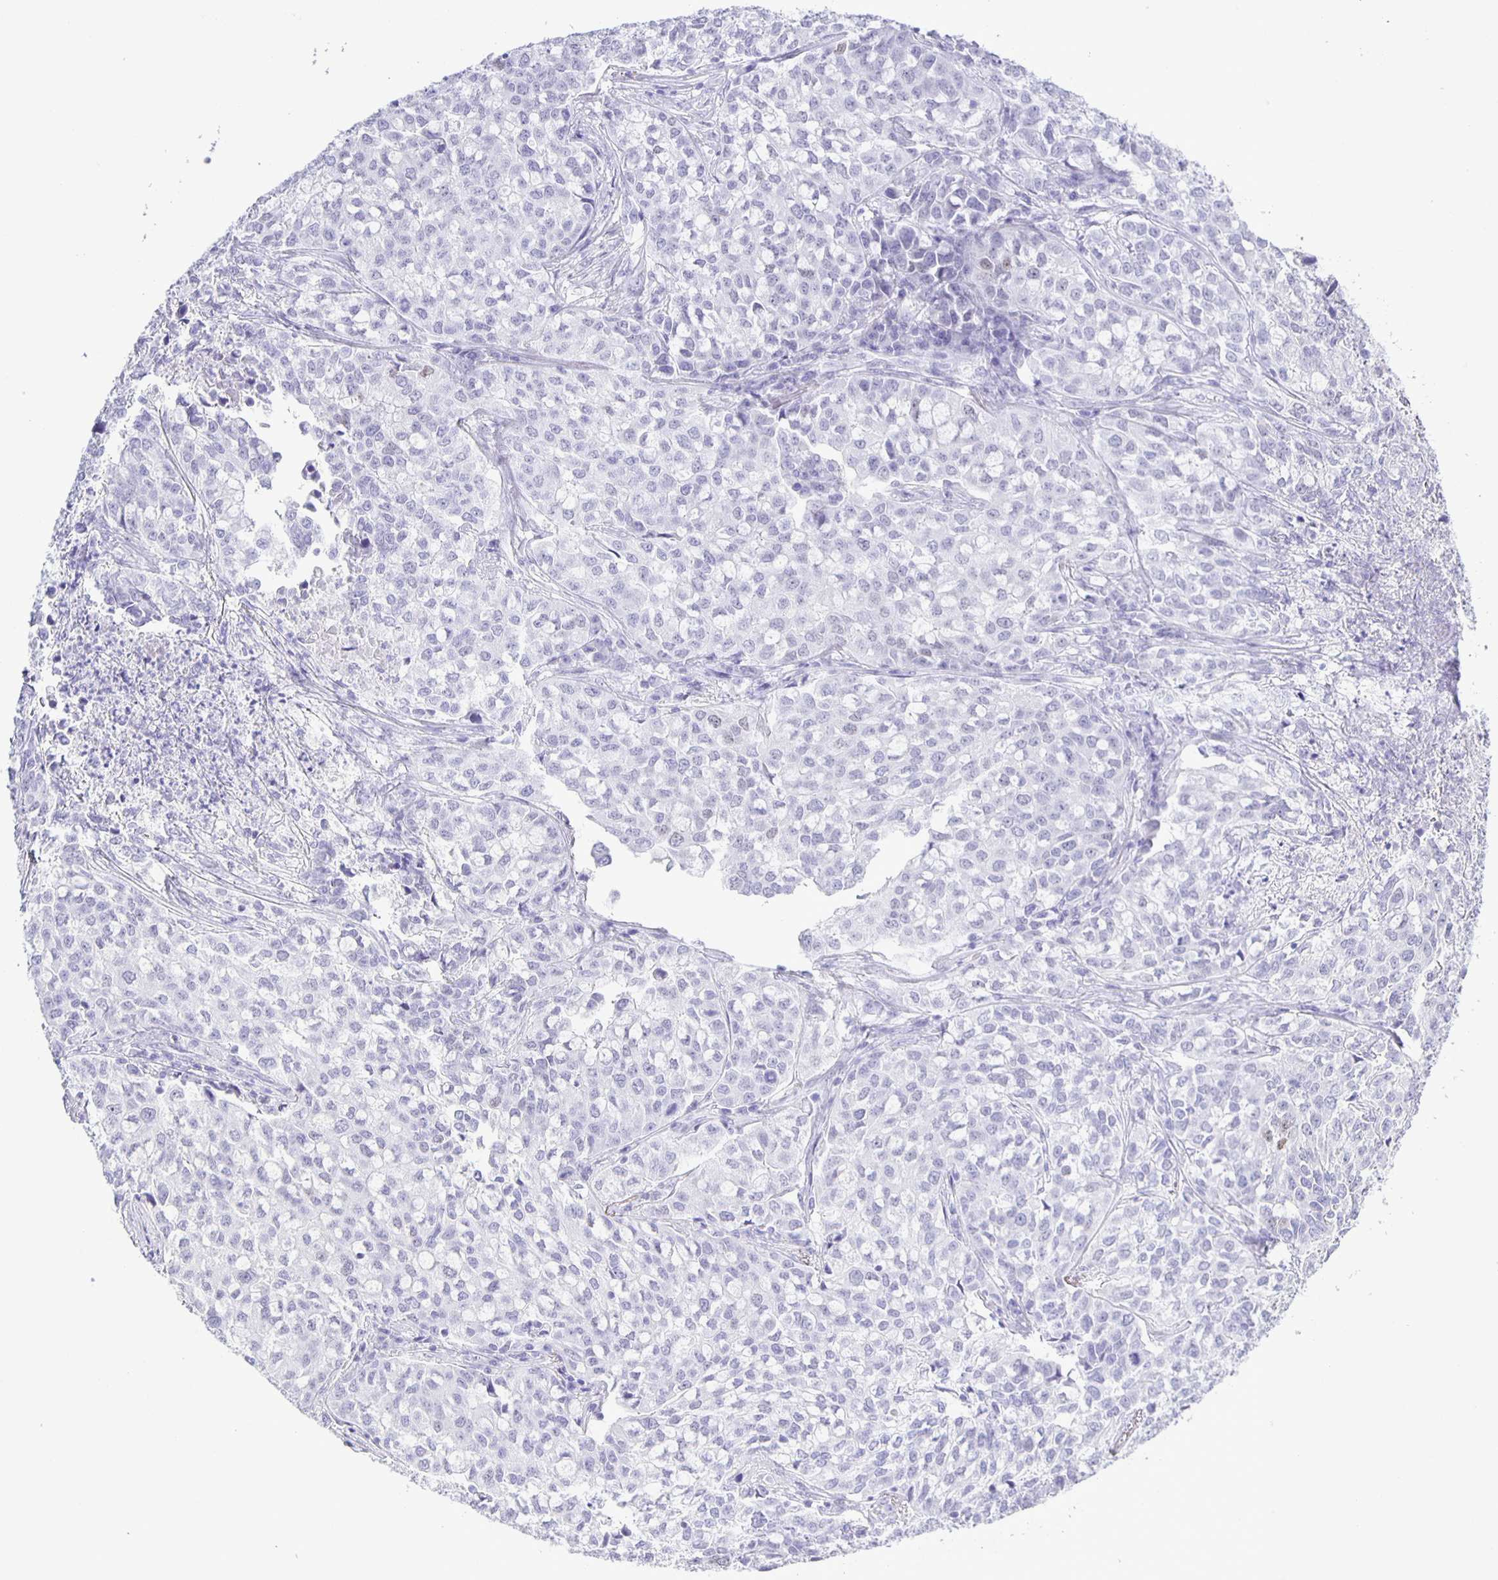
{"staining": {"intensity": "negative", "quantity": "none", "location": "none"}, "tissue": "lung cancer", "cell_type": "Tumor cells", "image_type": "cancer", "snomed": [{"axis": "morphology", "description": "Adenocarcinoma, NOS"}, {"axis": "morphology", "description": "Adenocarcinoma, metastatic, NOS"}, {"axis": "topography", "description": "Lymph node"}, {"axis": "topography", "description": "Lung"}], "caption": "This is a histopathology image of immunohistochemistry staining of lung metastatic adenocarcinoma, which shows no staining in tumor cells.", "gene": "EZHIP", "patient": {"sex": "female", "age": 65}}